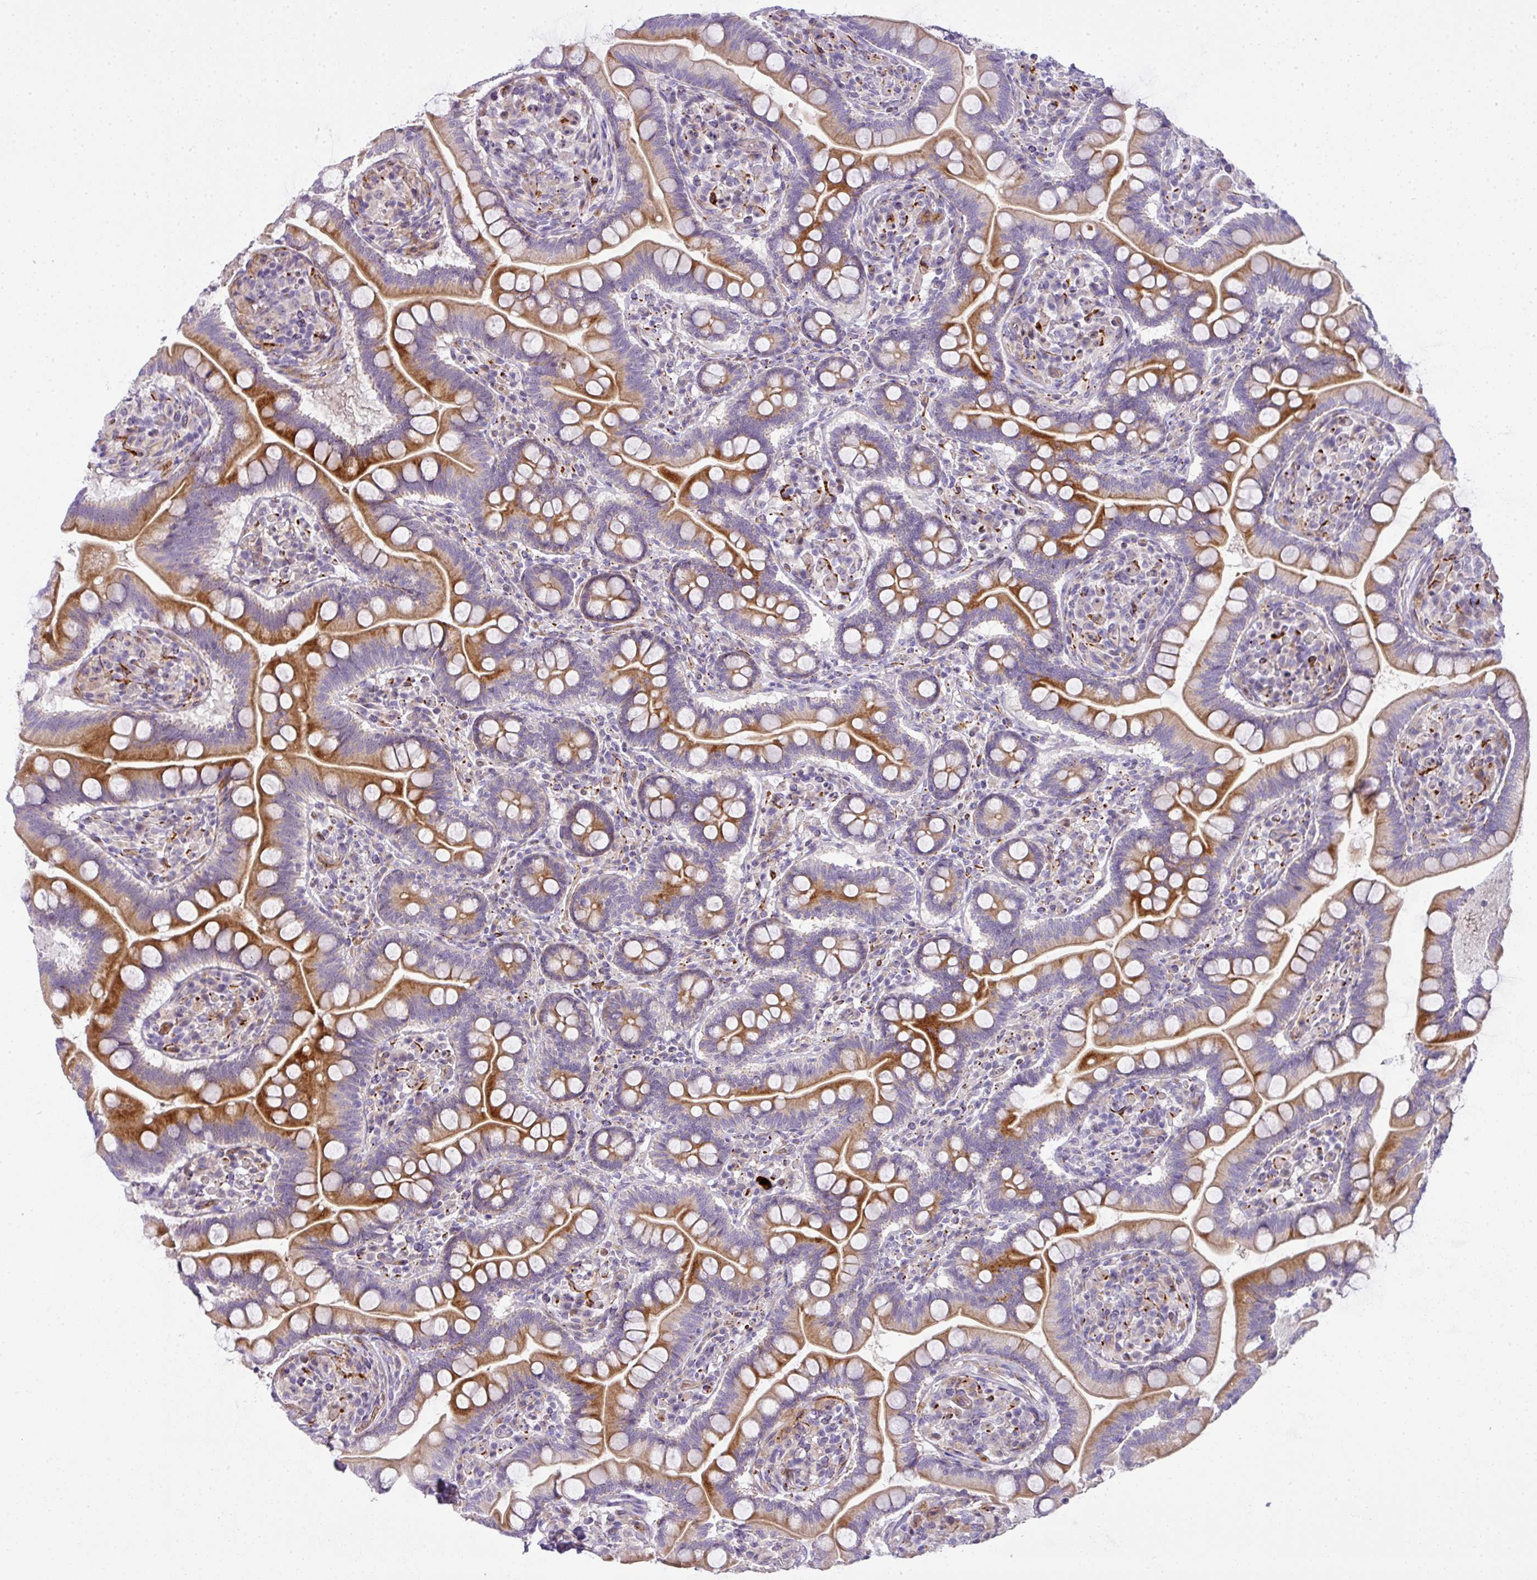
{"staining": {"intensity": "strong", "quantity": "25%-75%", "location": "cytoplasmic/membranous"}, "tissue": "small intestine", "cell_type": "Glandular cells", "image_type": "normal", "snomed": [{"axis": "morphology", "description": "Normal tissue, NOS"}, {"axis": "topography", "description": "Small intestine"}], "caption": "DAB immunohistochemical staining of benign small intestine displays strong cytoplasmic/membranous protein expression in about 25%-75% of glandular cells.", "gene": "ATP6V1F", "patient": {"sex": "female", "age": 64}}